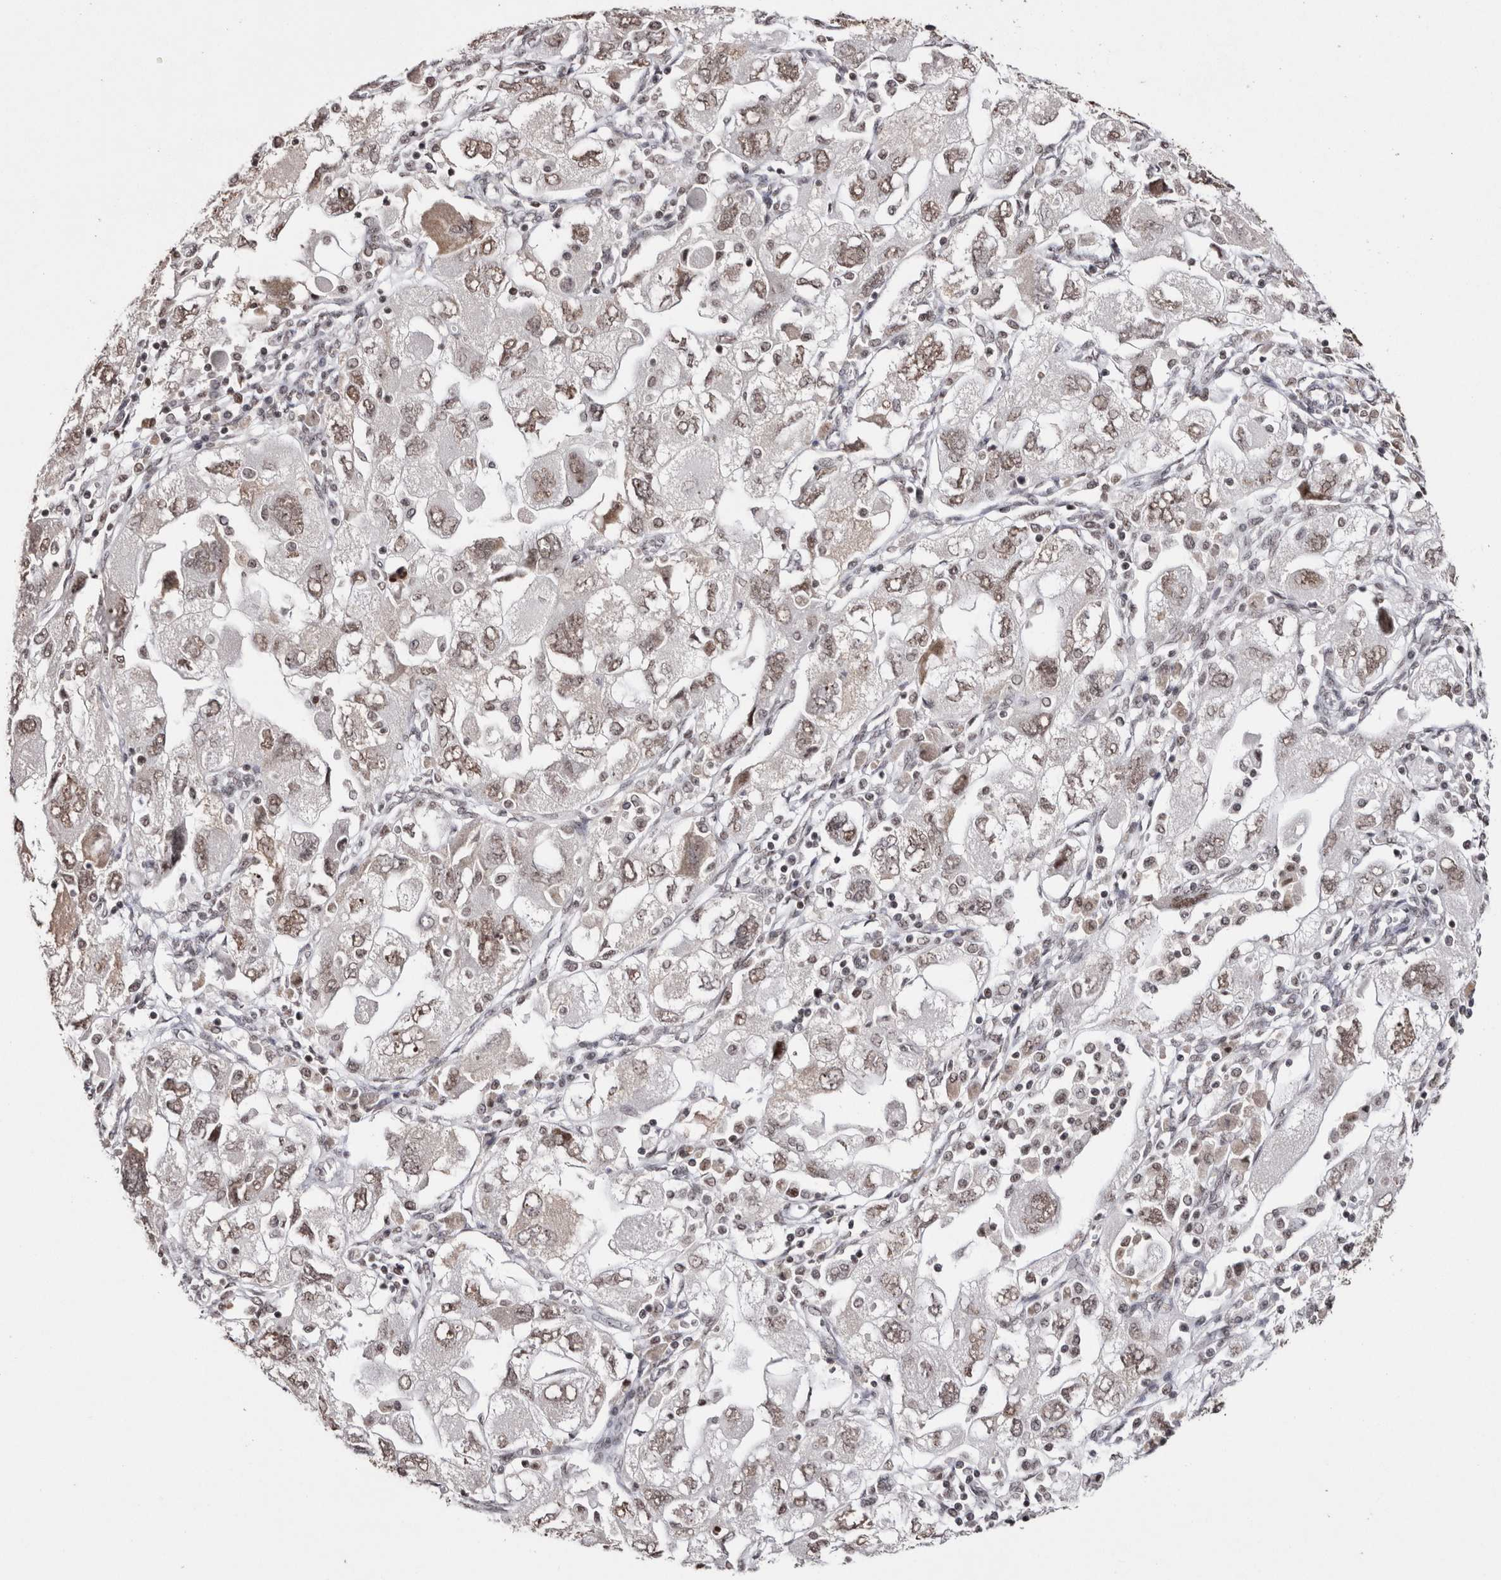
{"staining": {"intensity": "weak", "quantity": ">75%", "location": "nuclear"}, "tissue": "ovarian cancer", "cell_type": "Tumor cells", "image_type": "cancer", "snomed": [{"axis": "morphology", "description": "Carcinoma, NOS"}, {"axis": "morphology", "description": "Cystadenocarcinoma, serous, NOS"}, {"axis": "topography", "description": "Ovary"}], "caption": "Carcinoma (ovarian) stained with immunohistochemistry exhibits weak nuclear expression in approximately >75% of tumor cells.", "gene": "SMC1A", "patient": {"sex": "female", "age": 69}}